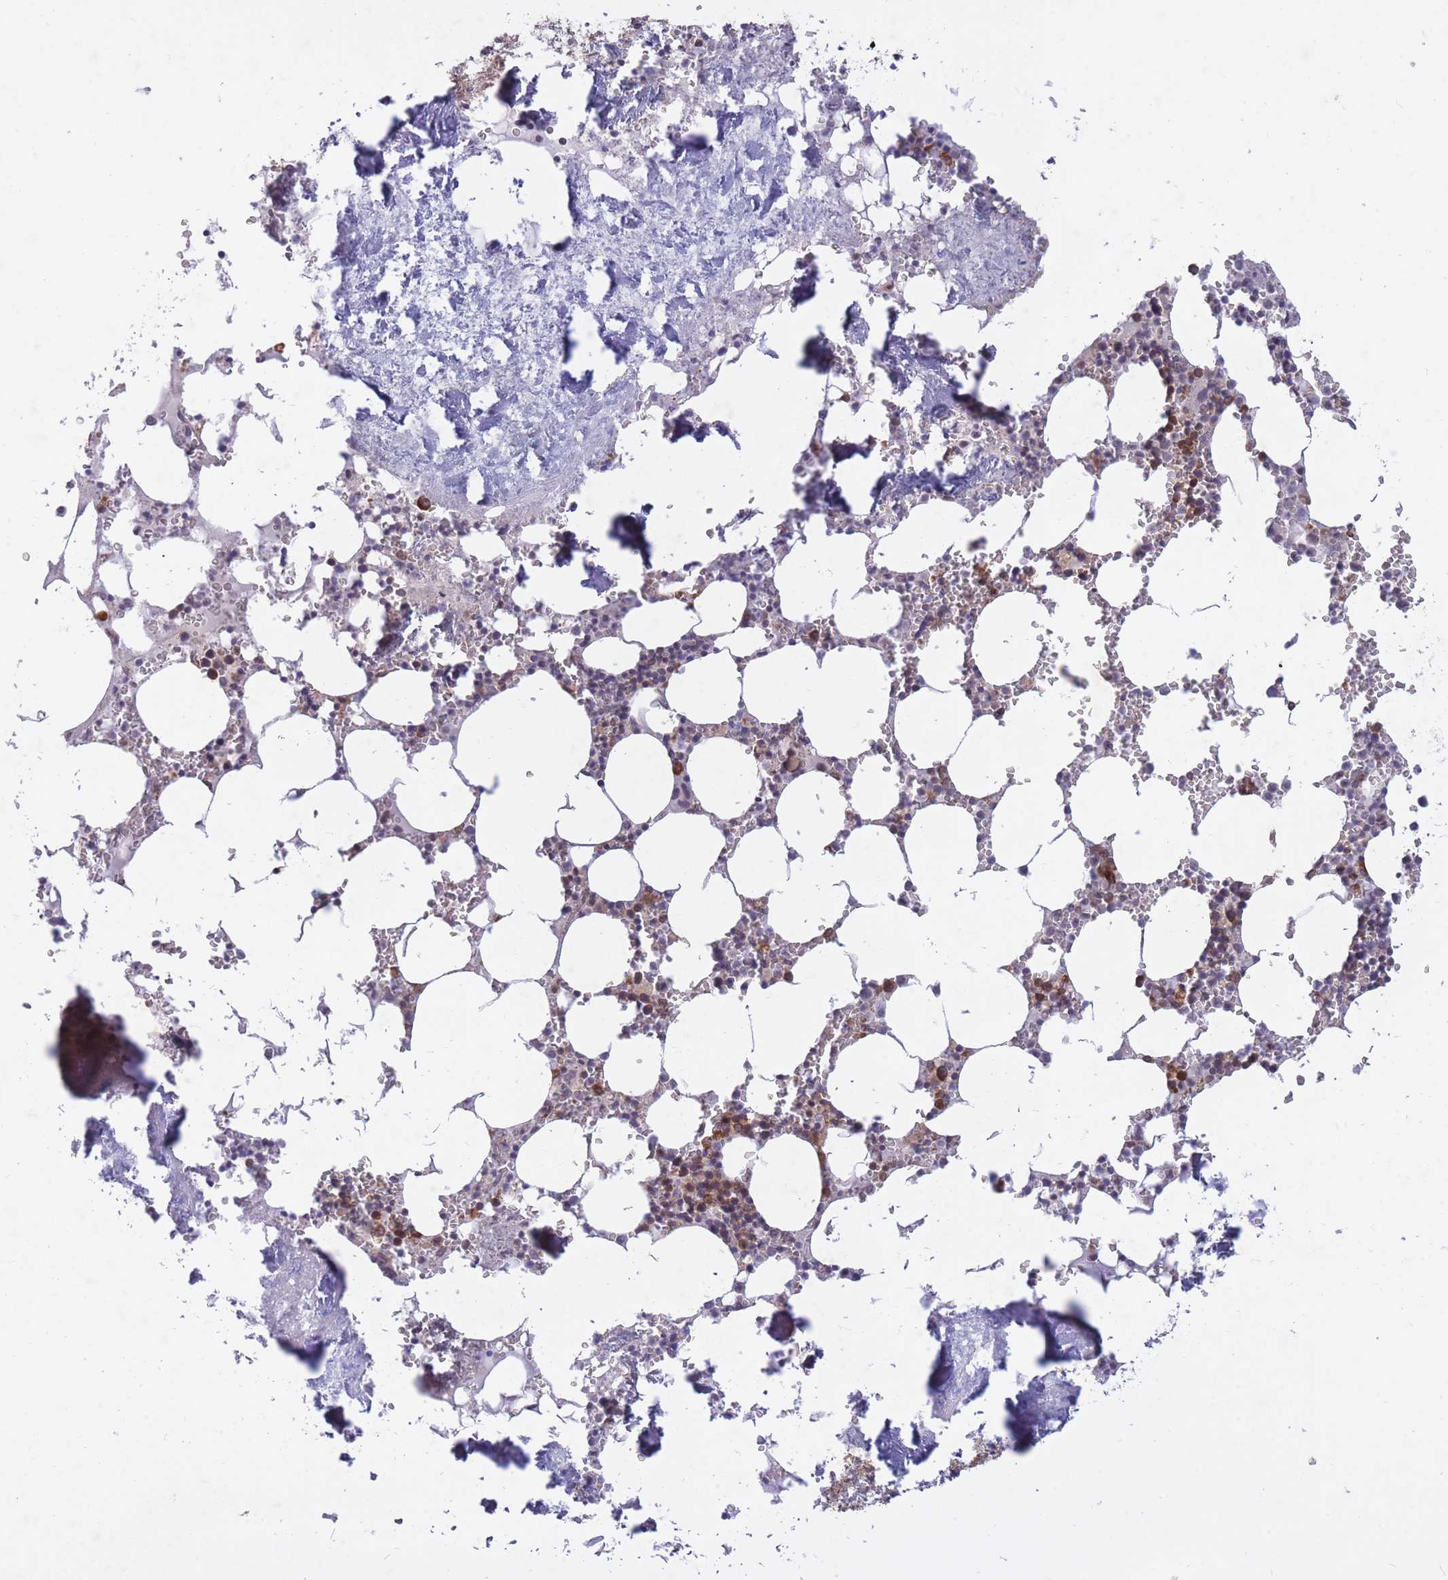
{"staining": {"intensity": "strong", "quantity": "25%-75%", "location": "cytoplasmic/membranous"}, "tissue": "bone marrow", "cell_type": "Hematopoietic cells", "image_type": "normal", "snomed": [{"axis": "morphology", "description": "Normal tissue, NOS"}, {"axis": "topography", "description": "Bone marrow"}], "caption": "About 25%-75% of hematopoietic cells in benign human bone marrow display strong cytoplasmic/membranous protein staining as visualized by brown immunohistochemical staining.", "gene": "CCDC124", "patient": {"sex": "male", "age": 54}}